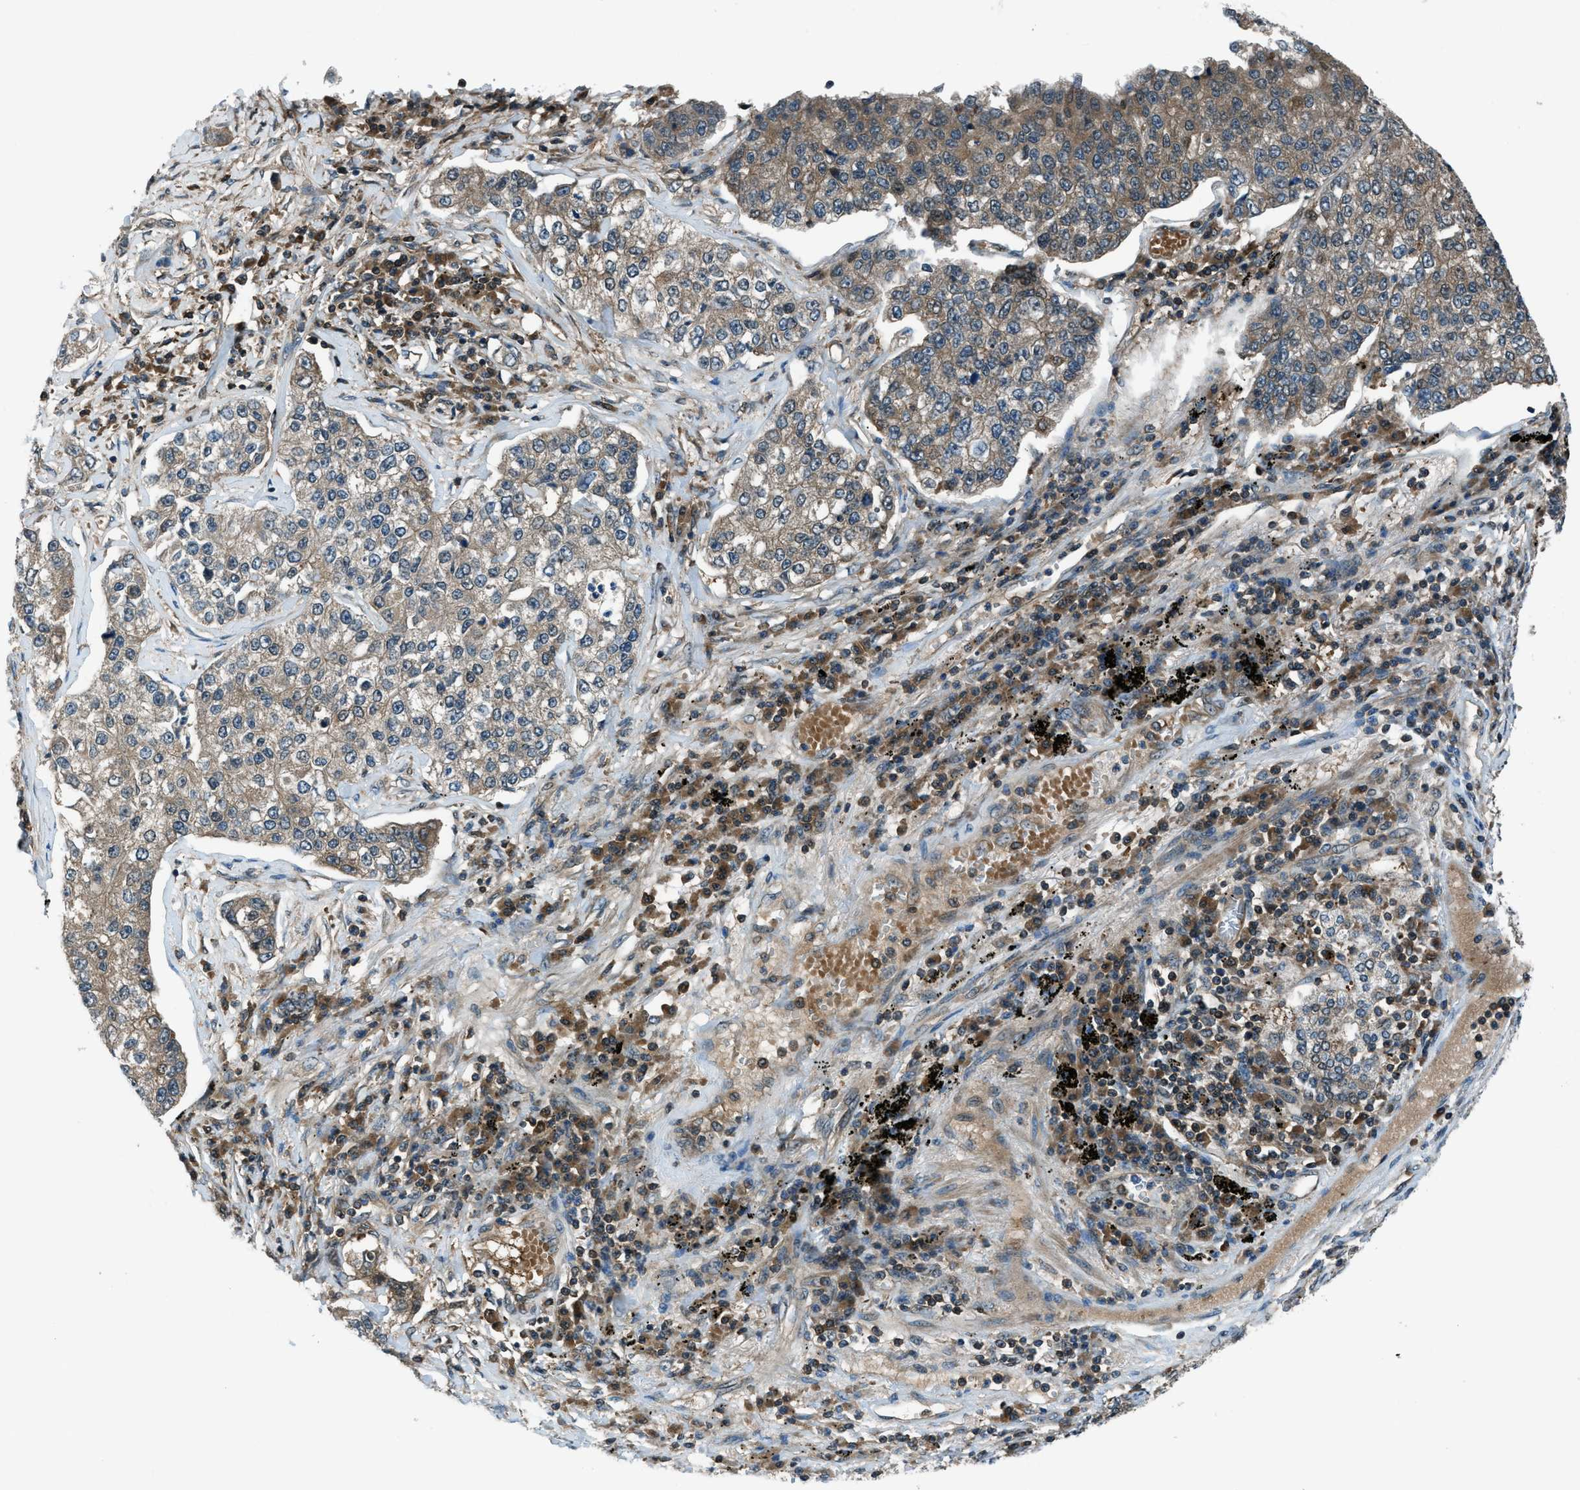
{"staining": {"intensity": "weak", "quantity": ">75%", "location": "cytoplasmic/membranous"}, "tissue": "lung cancer", "cell_type": "Tumor cells", "image_type": "cancer", "snomed": [{"axis": "morphology", "description": "Adenocarcinoma, NOS"}, {"axis": "topography", "description": "Lung"}], "caption": "Human adenocarcinoma (lung) stained for a protein (brown) reveals weak cytoplasmic/membranous positive expression in approximately >75% of tumor cells.", "gene": "HEBP2", "patient": {"sex": "male", "age": 49}}